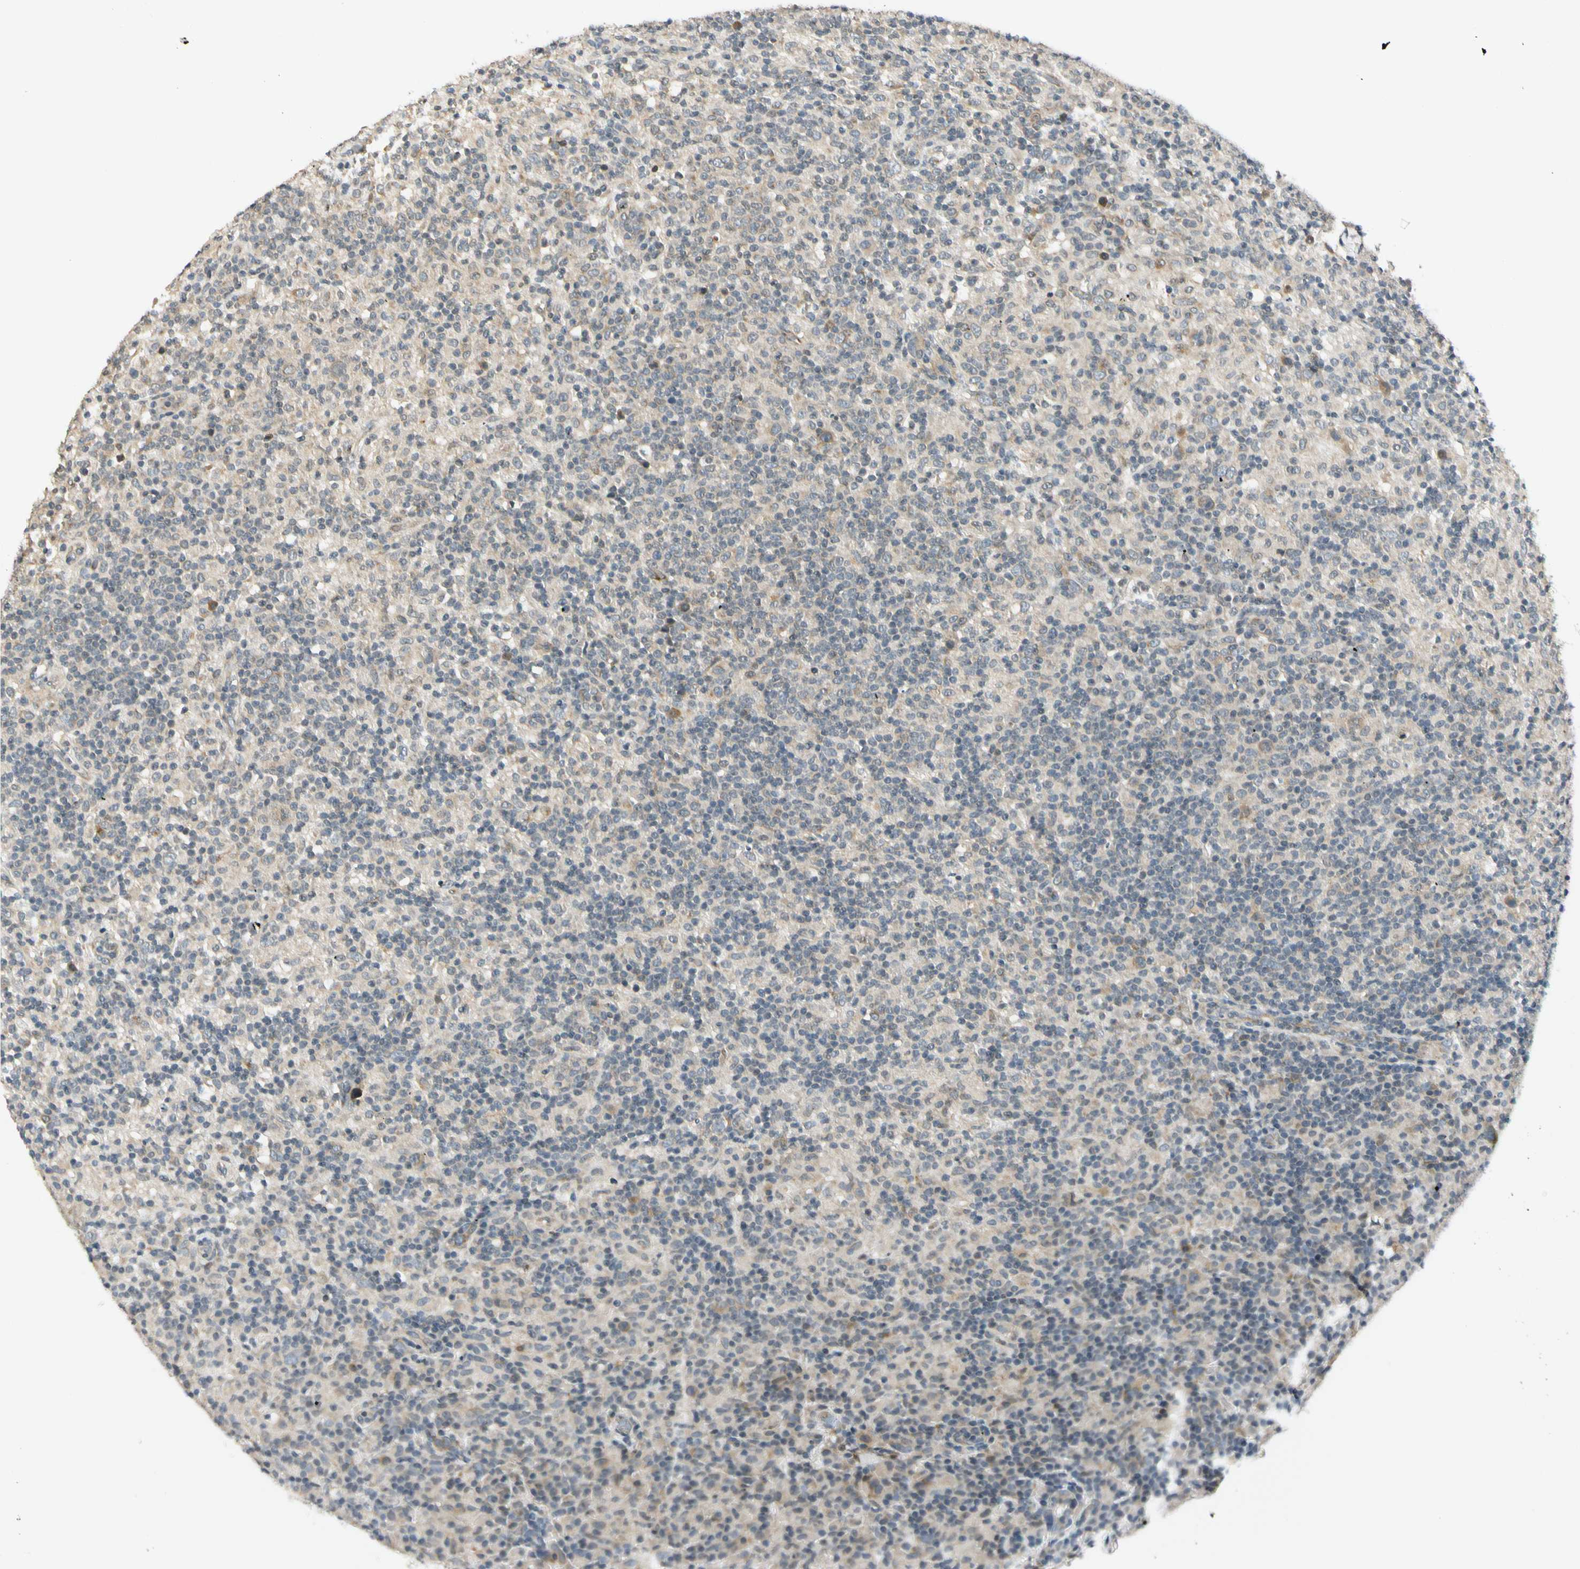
{"staining": {"intensity": "moderate", "quantity": "25%-75%", "location": "cytoplasmic/membranous"}, "tissue": "lymphoma", "cell_type": "Tumor cells", "image_type": "cancer", "snomed": [{"axis": "morphology", "description": "Hodgkin's disease, NOS"}, {"axis": "topography", "description": "Lymph node"}], "caption": "A medium amount of moderate cytoplasmic/membranous staining is identified in approximately 25%-75% of tumor cells in Hodgkin's disease tissue. (DAB (3,3'-diaminobenzidine) = brown stain, brightfield microscopy at high magnification).", "gene": "RPS6KB2", "patient": {"sex": "male", "age": 70}}